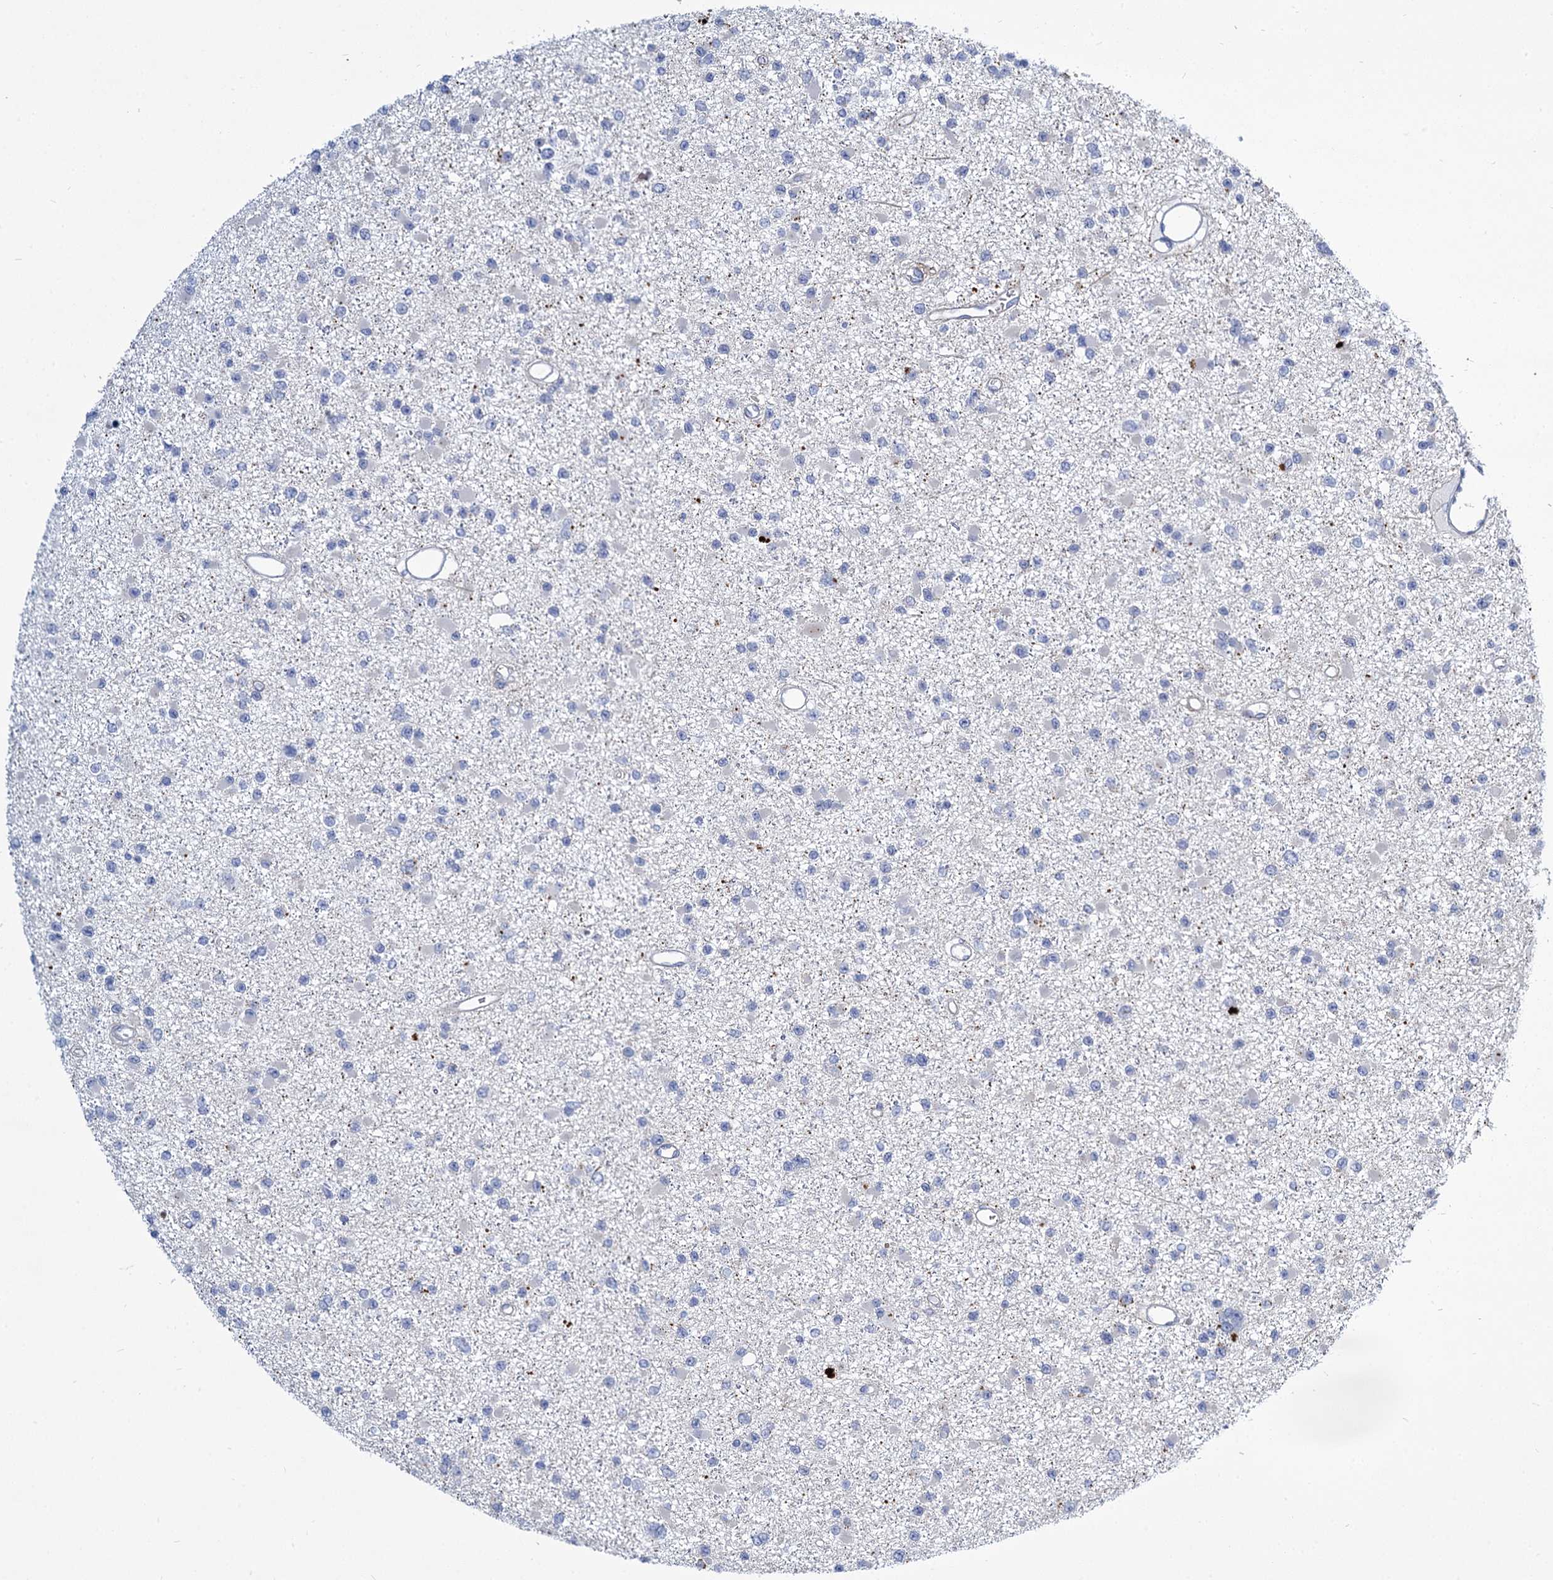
{"staining": {"intensity": "negative", "quantity": "none", "location": "none"}, "tissue": "glioma", "cell_type": "Tumor cells", "image_type": "cancer", "snomed": [{"axis": "morphology", "description": "Glioma, malignant, Low grade"}, {"axis": "topography", "description": "Brain"}], "caption": "This is an IHC histopathology image of low-grade glioma (malignant). There is no positivity in tumor cells.", "gene": "TRIM77", "patient": {"sex": "female", "age": 22}}